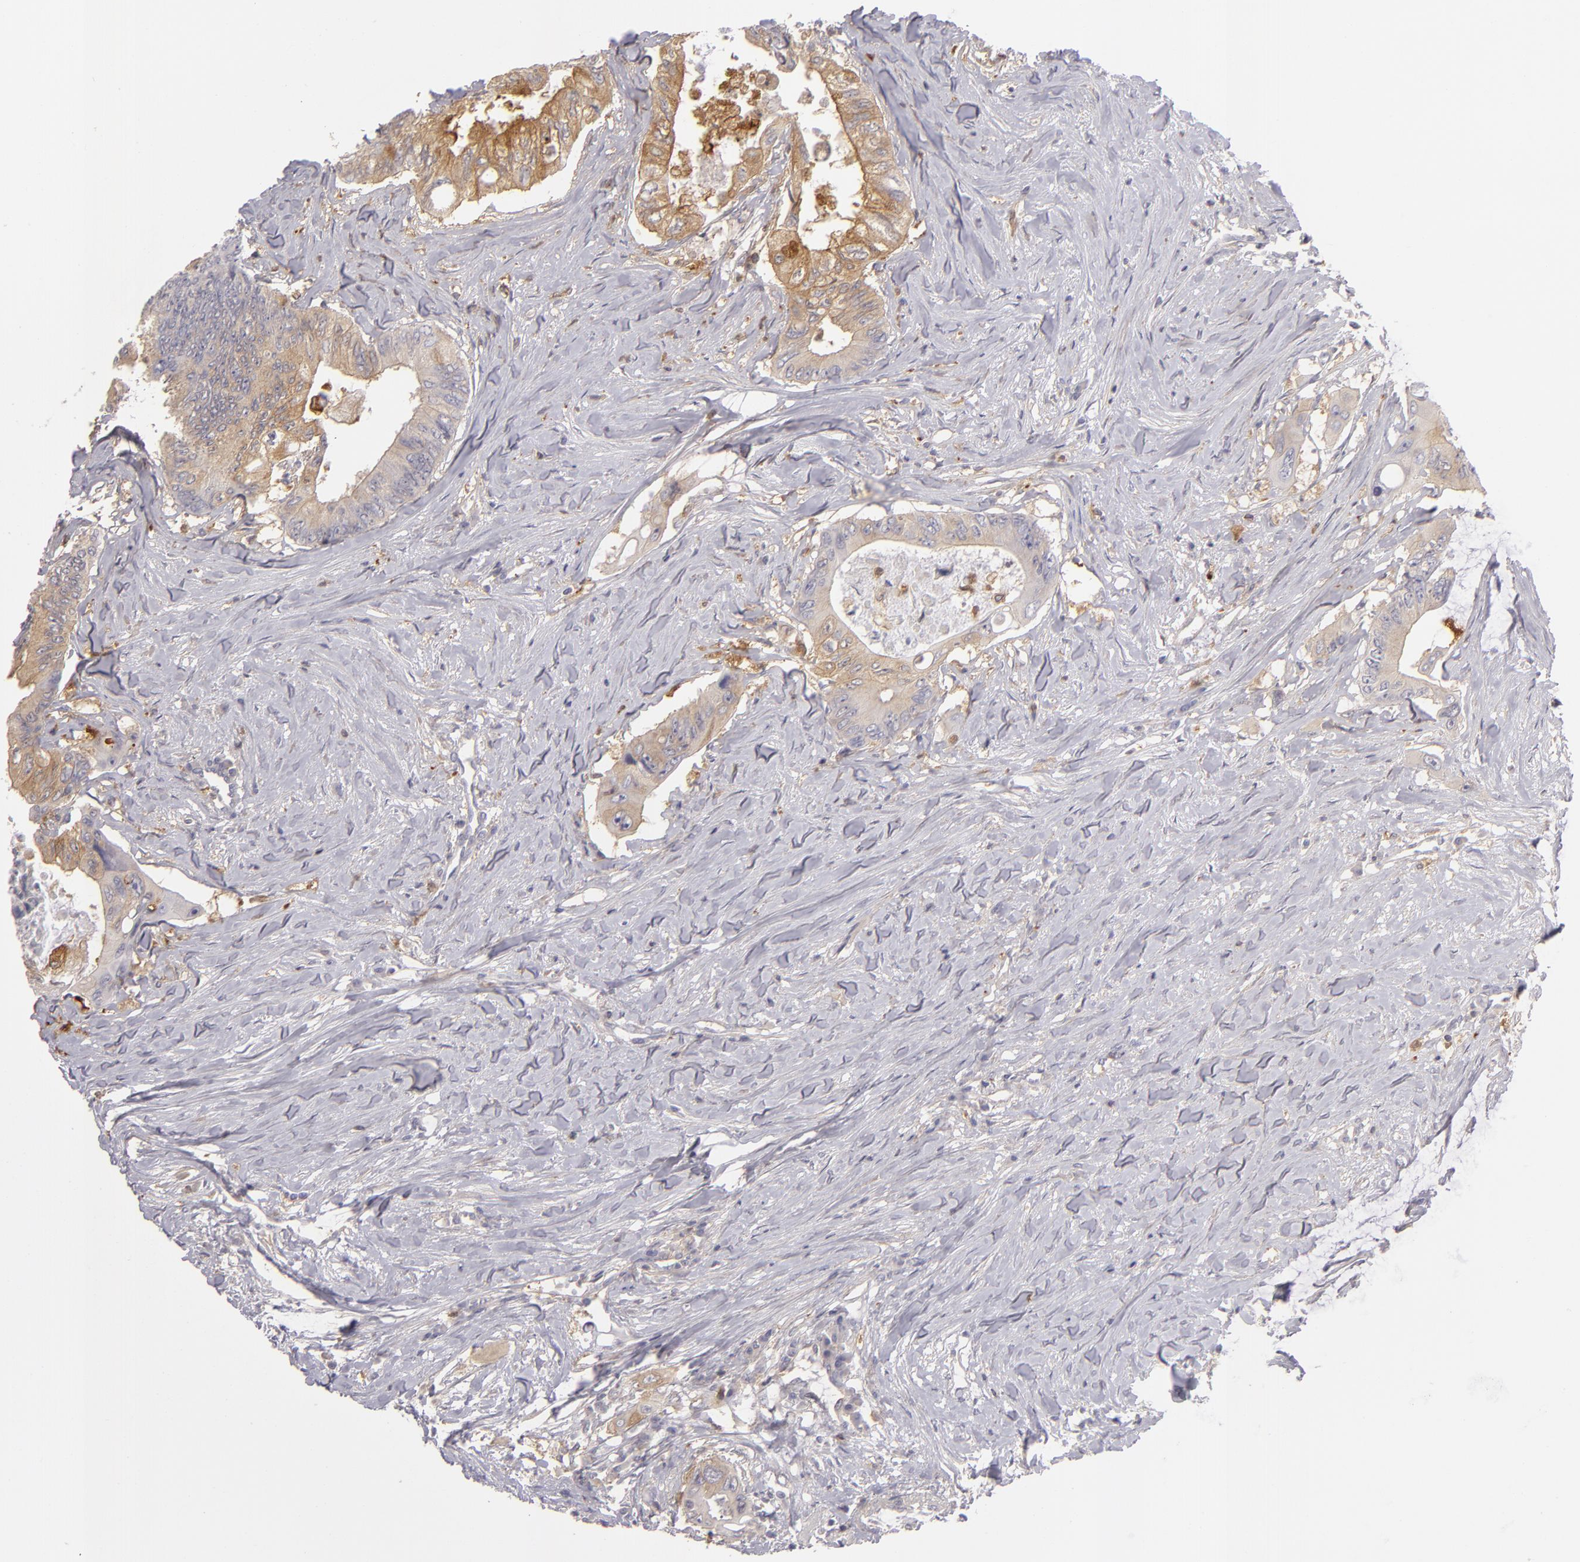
{"staining": {"intensity": "moderate", "quantity": ">75%", "location": "cytoplasmic/membranous"}, "tissue": "colorectal cancer", "cell_type": "Tumor cells", "image_type": "cancer", "snomed": [{"axis": "morphology", "description": "Adenocarcinoma, NOS"}, {"axis": "topography", "description": "Colon"}], "caption": "Adenocarcinoma (colorectal) stained with DAB immunohistochemistry (IHC) demonstrates medium levels of moderate cytoplasmic/membranous staining in about >75% of tumor cells. (DAB IHC, brown staining for protein, blue staining for nuclei).", "gene": "MMP10", "patient": {"sex": "male", "age": 65}}